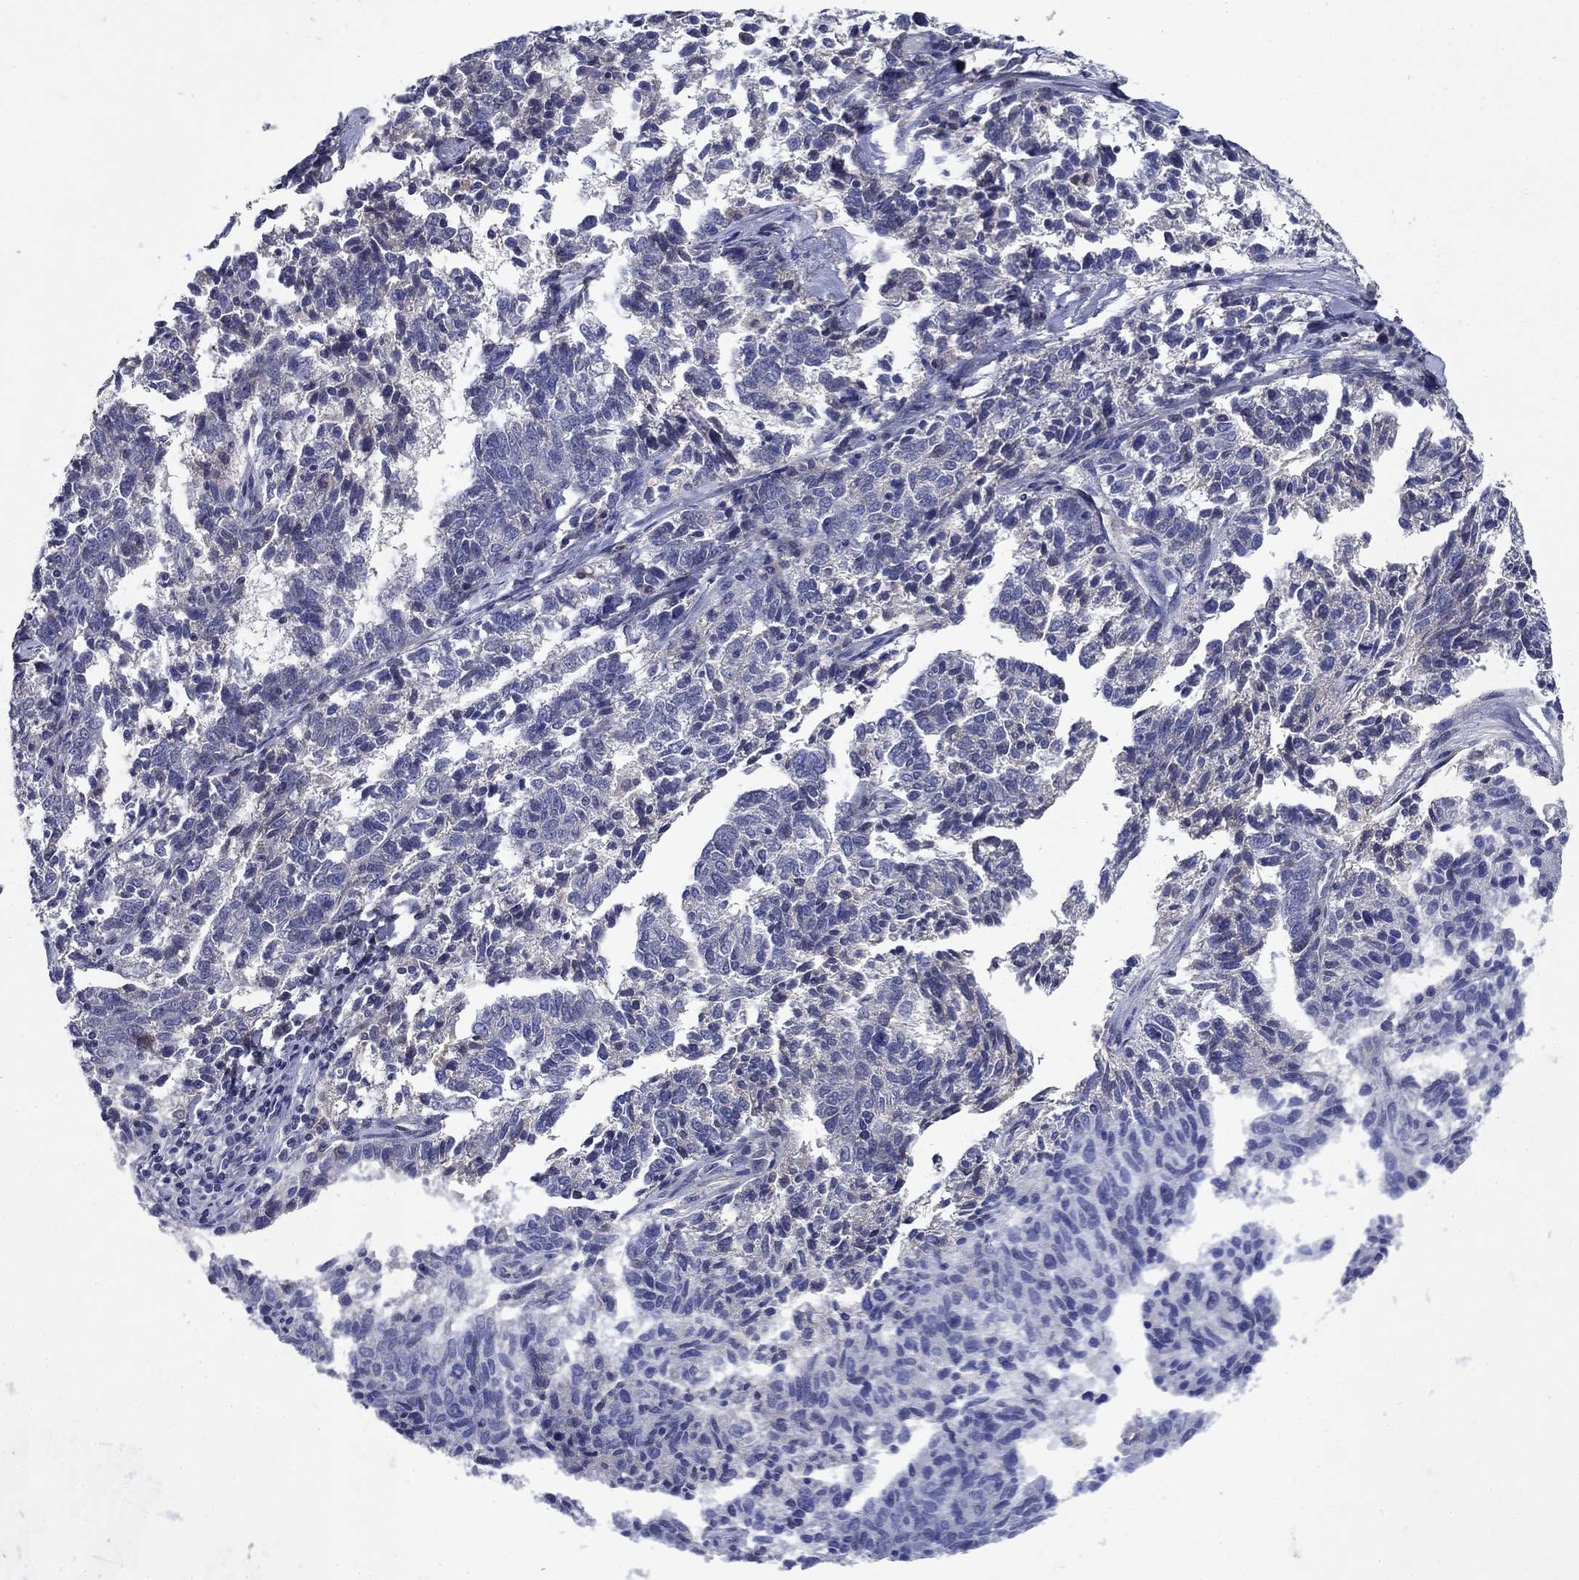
{"staining": {"intensity": "negative", "quantity": "none", "location": "none"}, "tissue": "ovarian cancer", "cell_type": "Tumor cells", "image_type": "cancer", "snomed": [{"axis": "morphology", "description": "Cystadenocarcinoma, serous, NOS"}, {"axis": "topography", "description": "Ovary"}], "caption": "This is a image of immunohistochemistry (IHC) staining of ovarian cancer, which shows no expression in tumor cells.", "gene": "STAB2", "patient": {"sex": "female", "age": 71}}